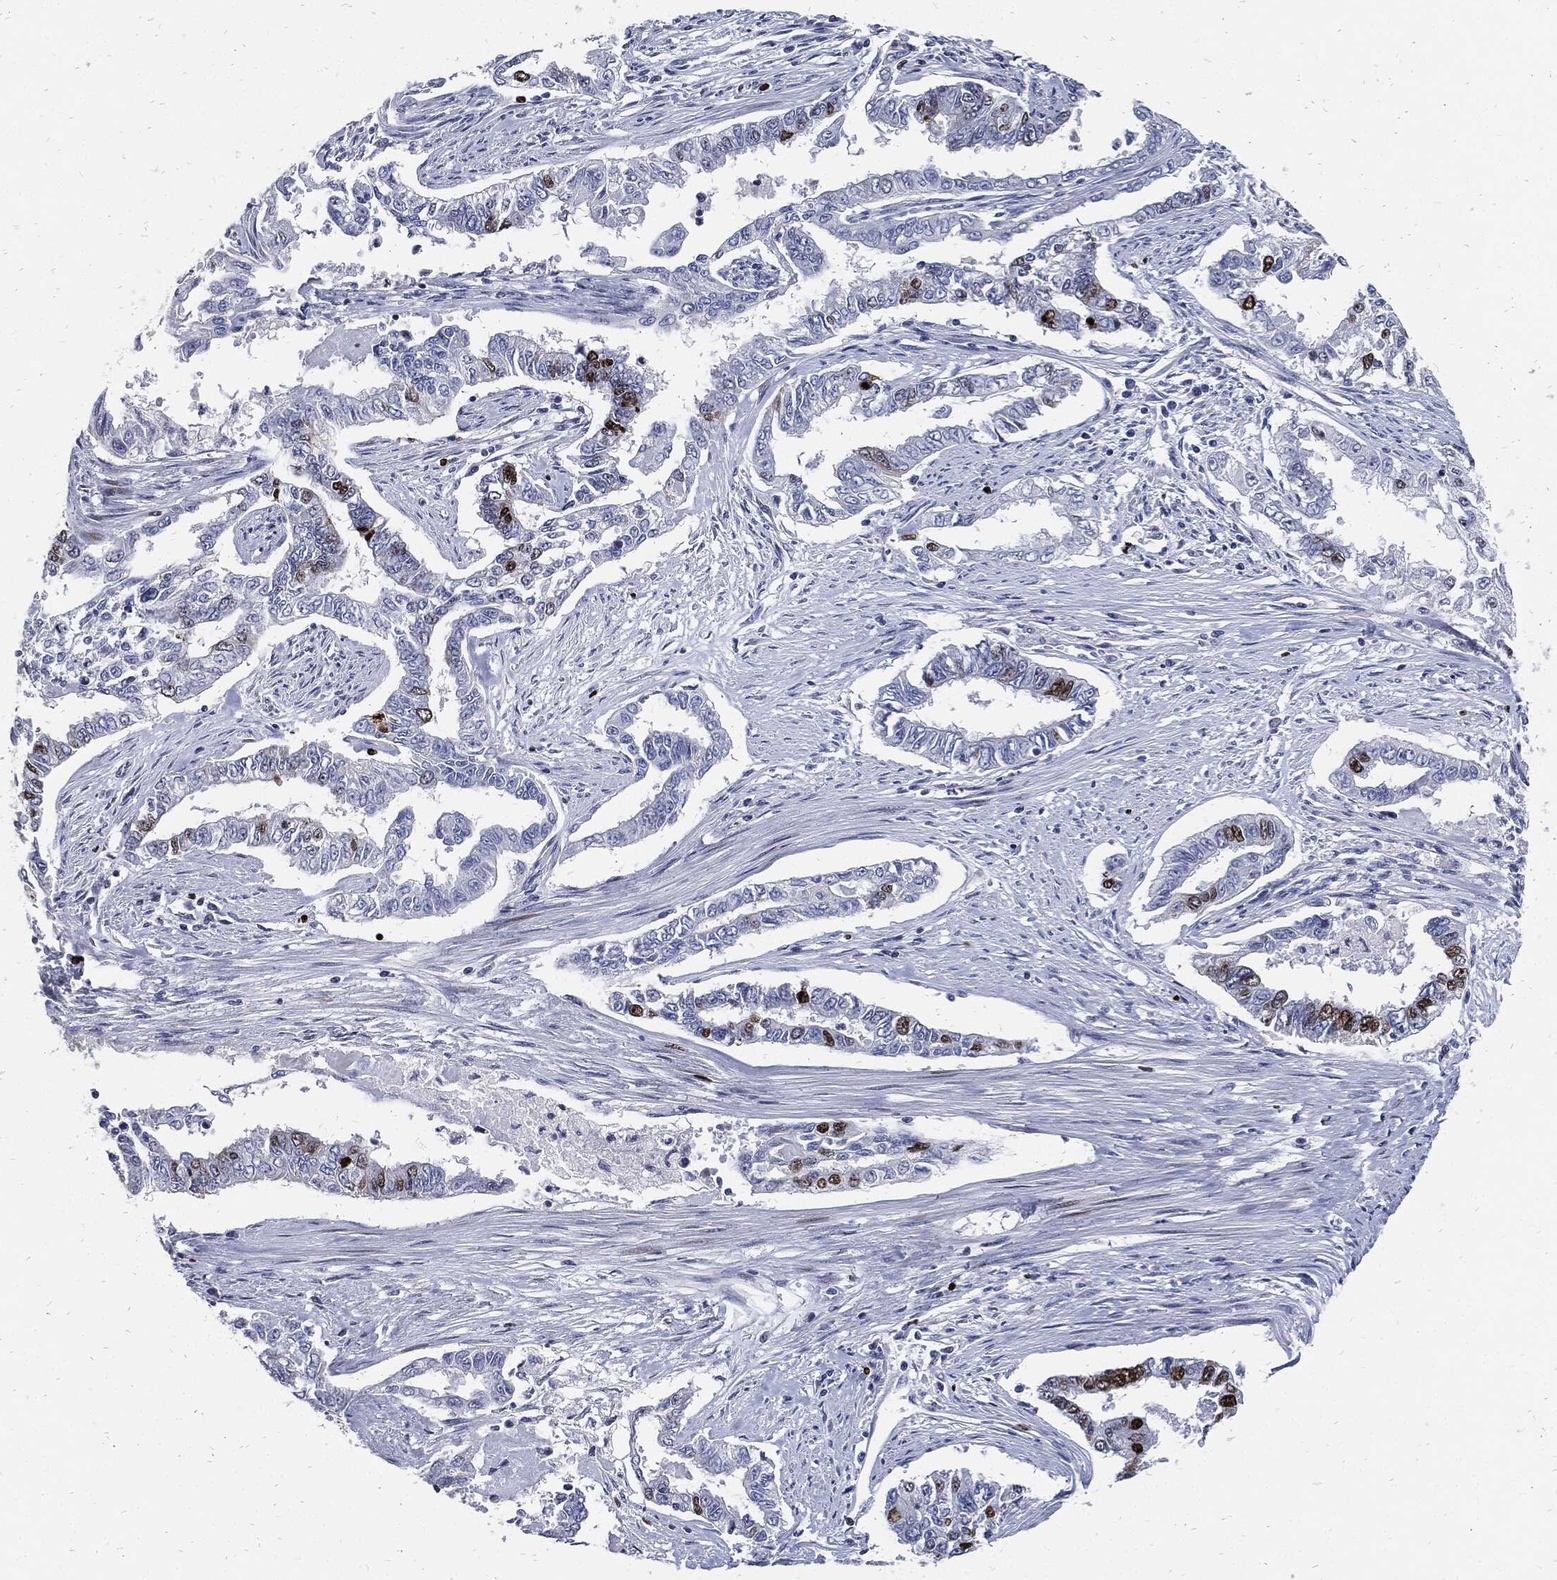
{"staining": {"intensity": "strong", "quantity": "<25%", "location": "nuclear"}, "tissue": "endometrial cancer", "cell_type": "Tumor cells", "image_type": "cancer", "snomed": [{"axis": "morphology", "description": "Adenocarcinoma, NOS"}, {"axis": "topography", "description": "Uterus"}], "caption": "High-power microscopy captured an immunohistochemistry (IHC) micrograph of adenocarcinoma (endometrial), revealing strong nuclear positivity in about <25% of tumor cells.", "gene": "MKI67", "patient": {"sex": "female", "age": 59}}